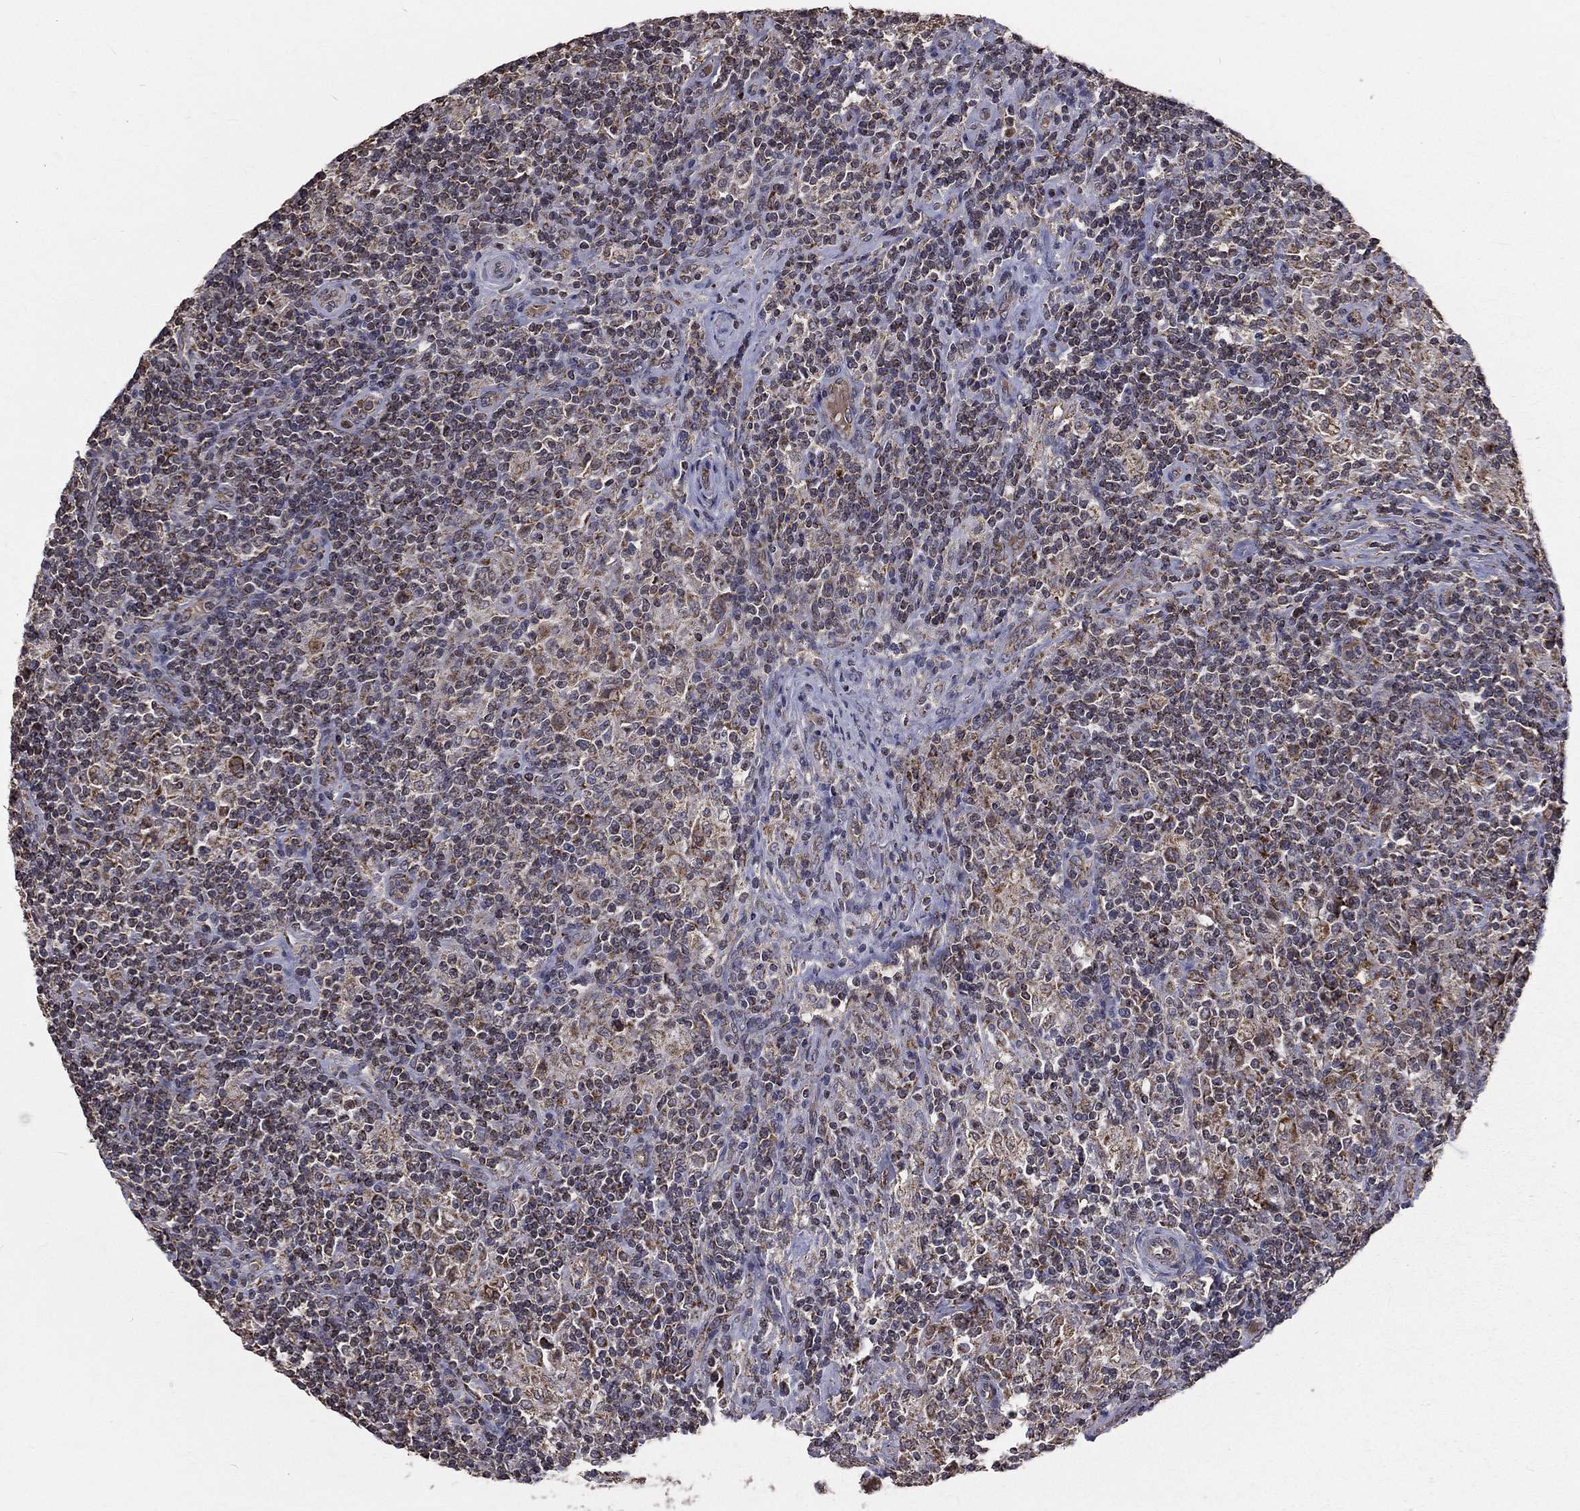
{"staining": {"intensity": "moderate", "quantity": "25%-75%", "location": "cytoplasmic/membranous"}, "tissue": "lymphoma", "cell_type": "Tumor cells", "image_type": "cancer", "snomed": [{"axis": "morphology", "description": "Hodgkin's disease, NOS"}, {"axis": "topography", "description": "Lymph node"}], "caption": "Protein staining of Hodgkin's disease tissue displays moderate cytoplasmic/membranous expression in approximately 25%-75% of tumor cells.", "gene": "MRPL46", "patient": {"sex": "male", "age": 70}}